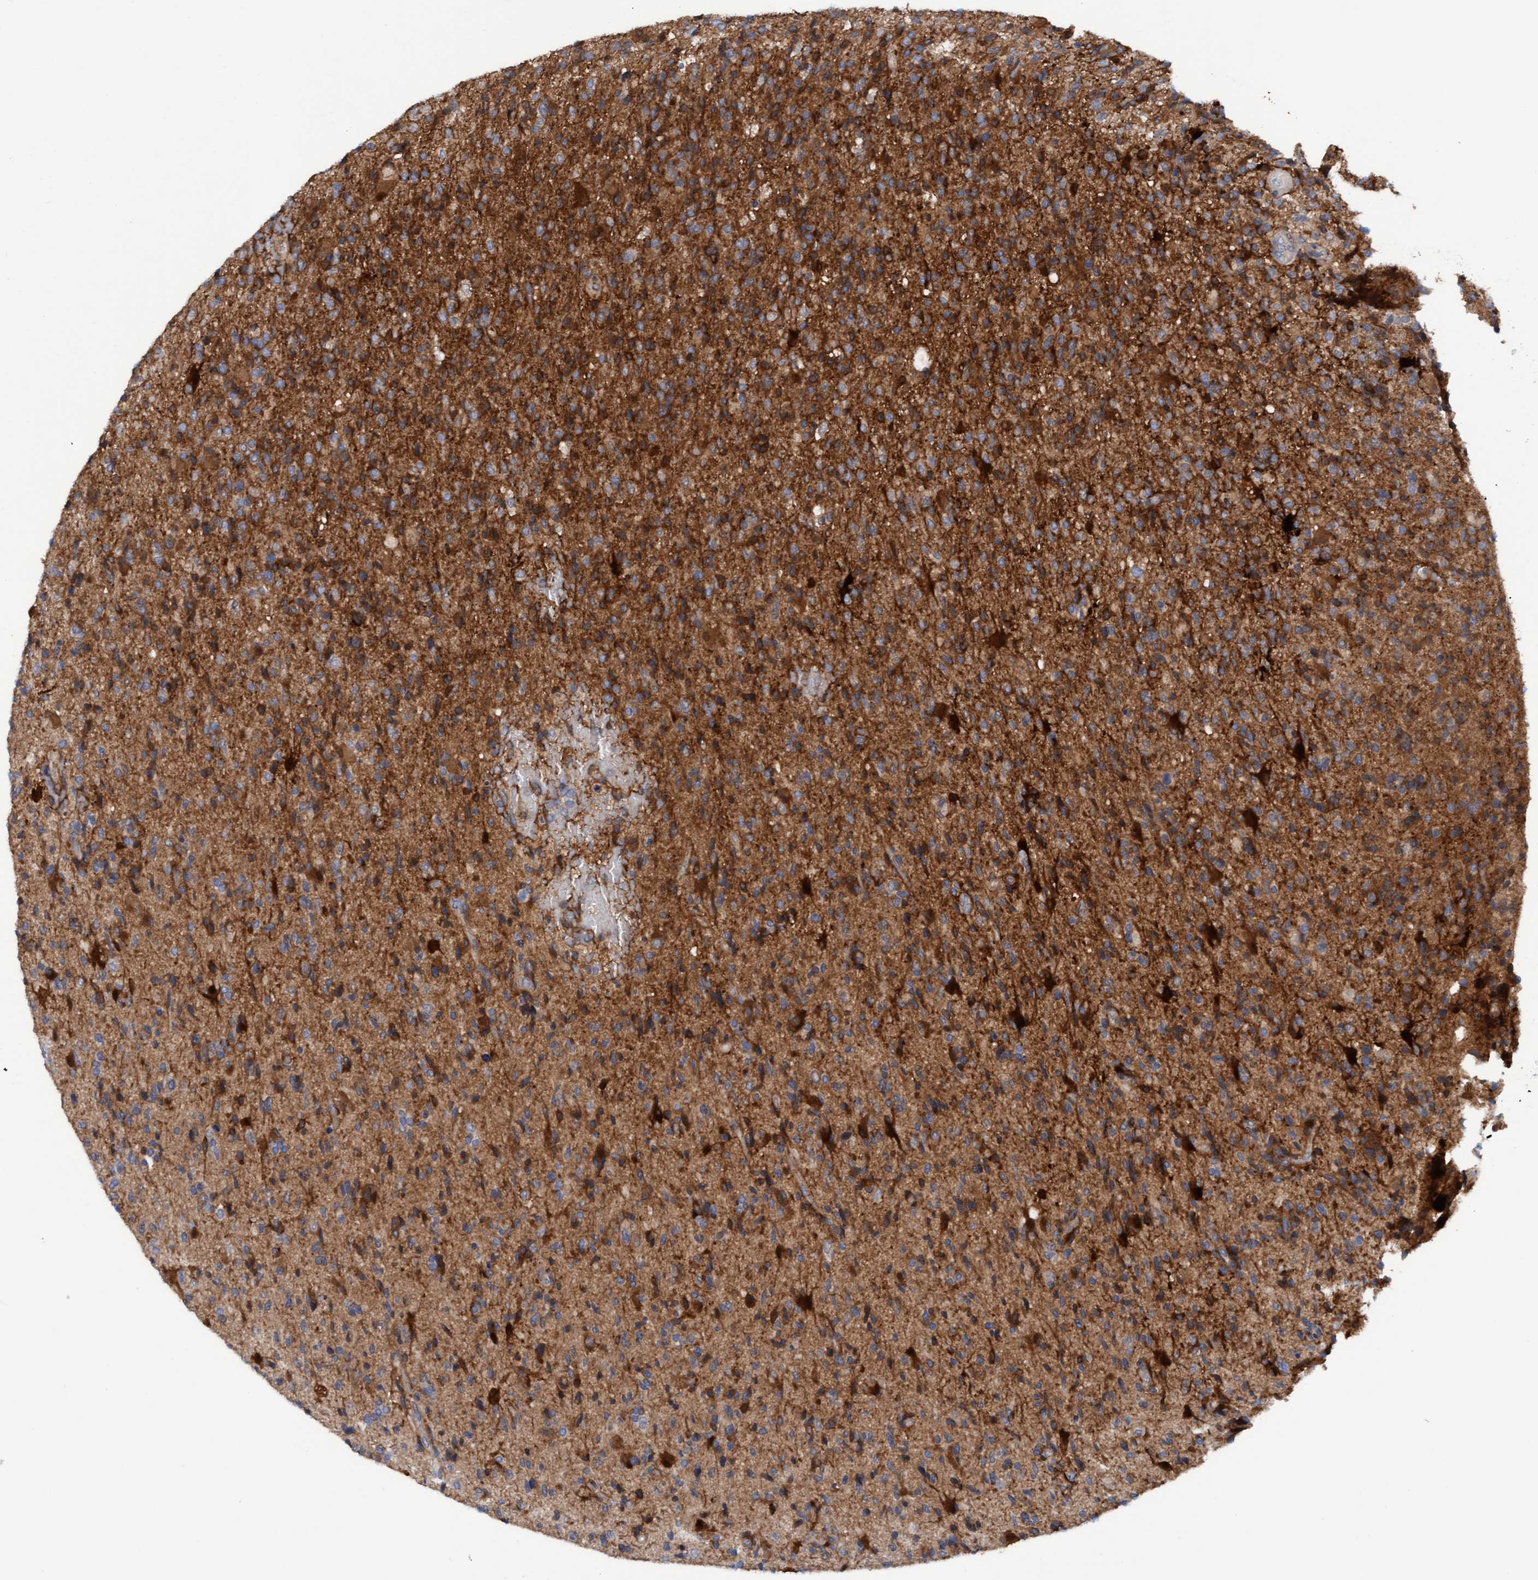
{"staining": {"intensity": "moderate", "quantity": ">75%", "location": "cytoplasmic/membranous"}, "tissue": "glioma", "cell_type": "Tumor cells", "image_type": "cancer", "snomed": [{"axis": "morphology", "description": "Glioma, malignant, High grade"}, {"axis": "topography", "description": "Brain"}], "caption": "Tumor cells exhibit medium levels of moderate cytoplasmic/membranous staining in approximately >75% of cells in human glioma. (IHC, brightfield microscopy, high magnification).", "gene": "PLCD1", "patient": {"sex": "male", "age": 72}}